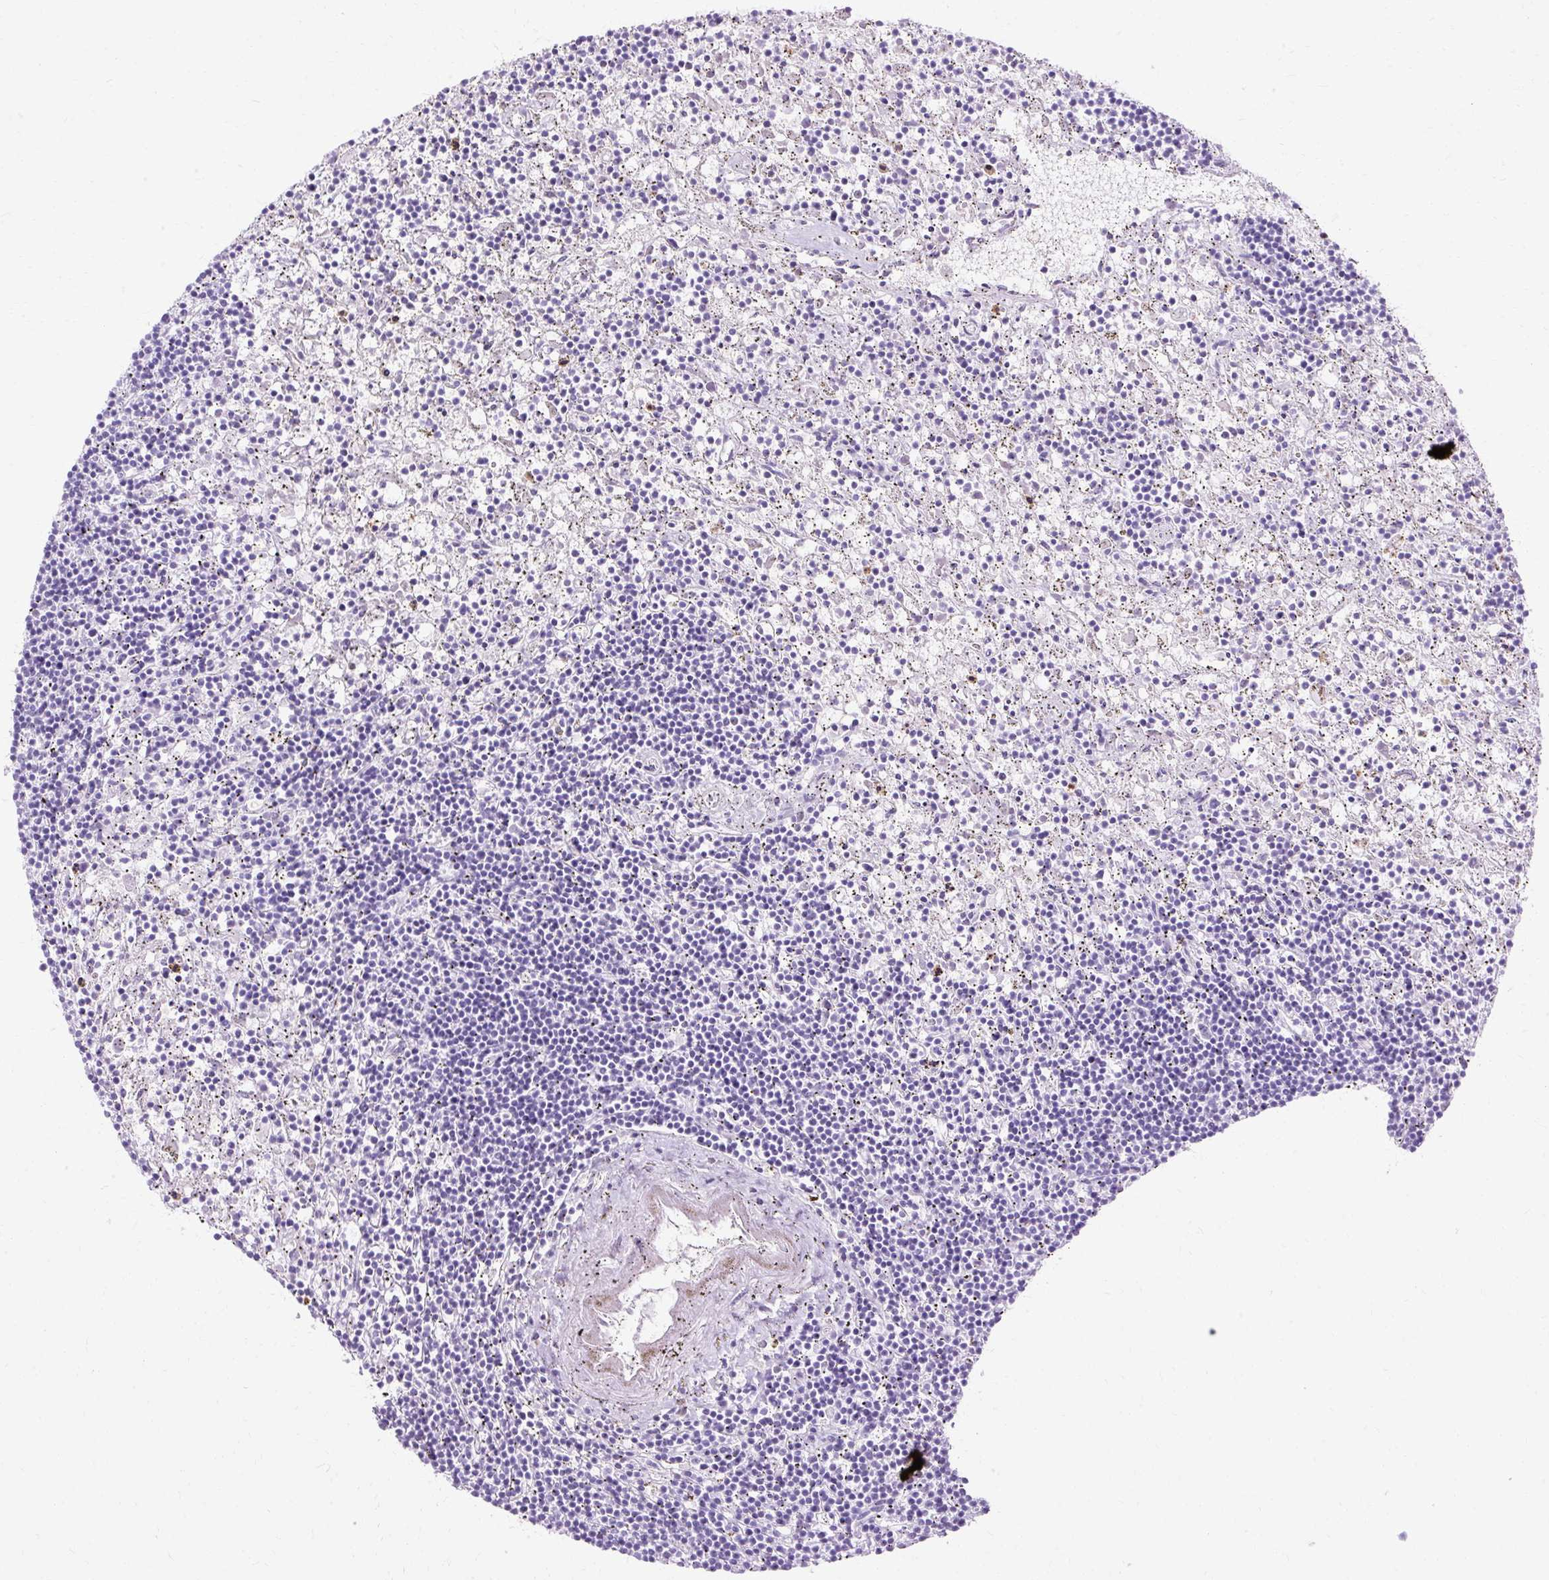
{"staining": {"intensity": "negative", "quantity": "none", "location": "none"}, "tissue": "lymphoma", "cell_type": "Tumor cells", "image_type": "cancer", "snomed": [{"axis": "morphology", "description": "Malignant lymphoma, non-Hodgkin's type, Low grade"}, {"axis": "topography", "description": "Spleen"}], "caption": "An image of human low-grade malignant lymphoma, non-Hodgkin's type is negative for staining in tumor cells.", "gene": "HSD11B1", "patient": {"sex": "male", "age": 76}}